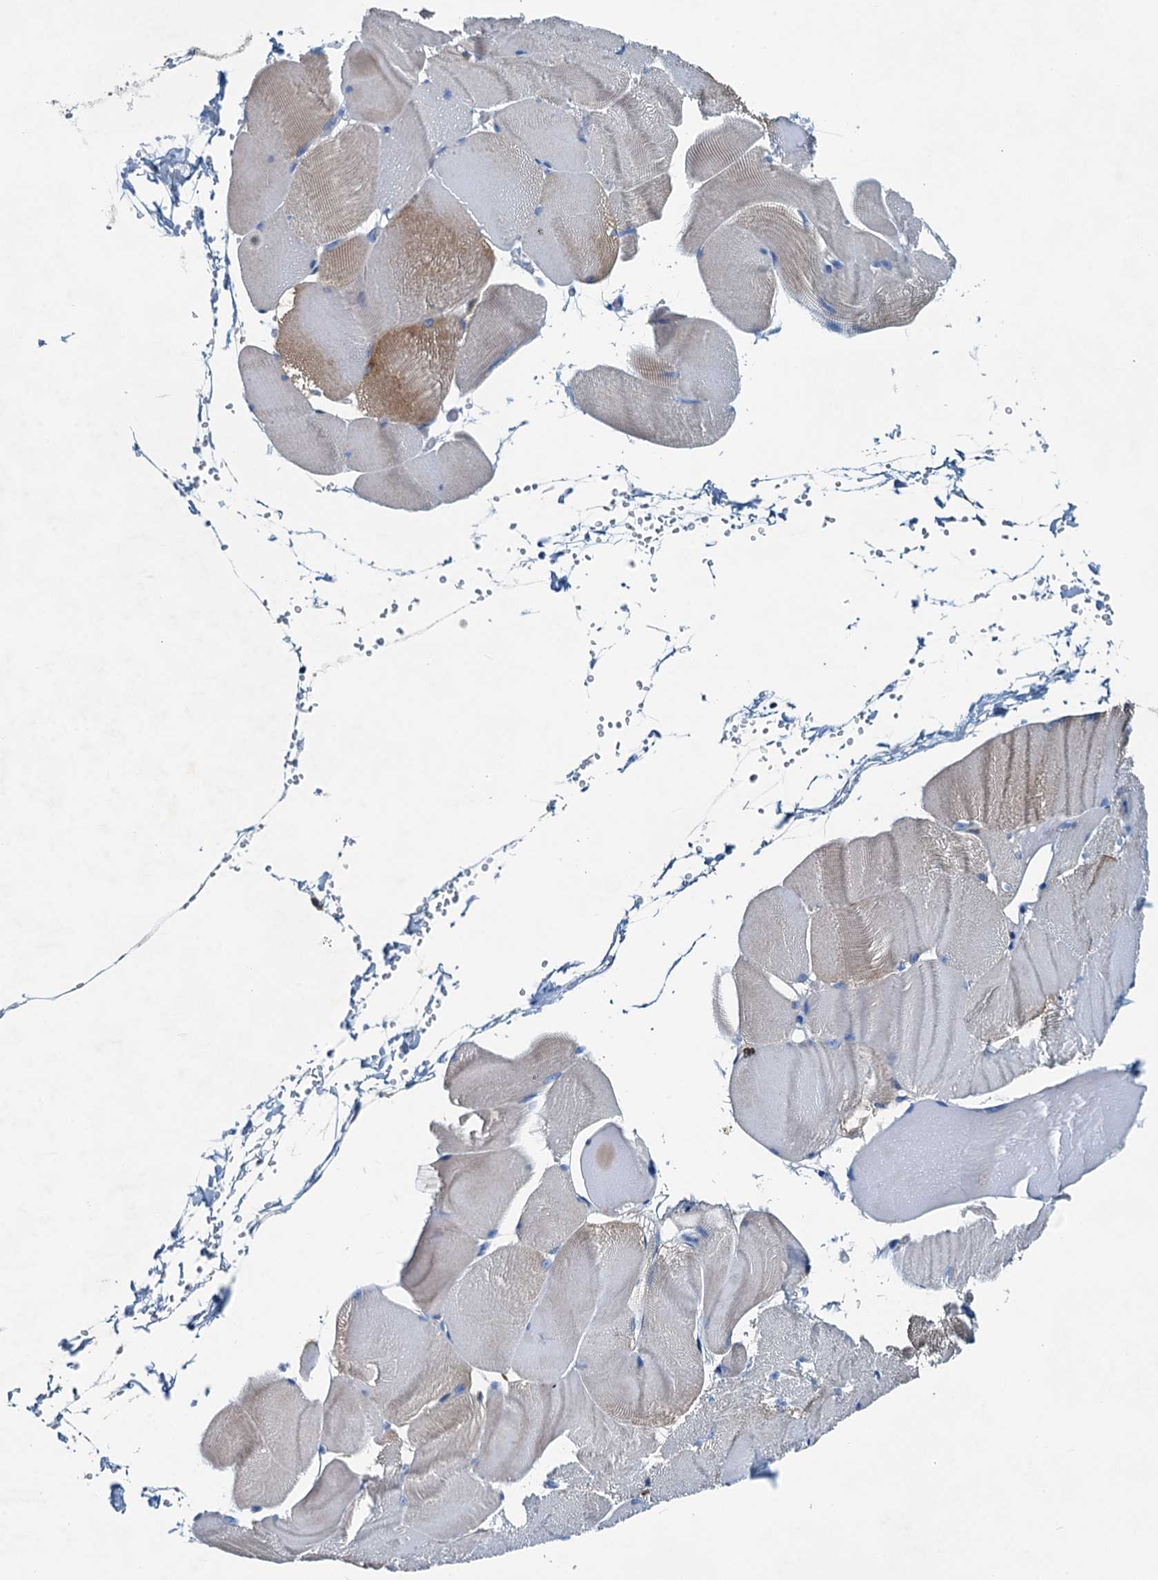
{"staining": {"intensity": "weak", "quantity": "<25%", "location": "cytoplasmic/membranous"}, "tissue": "skeletal muscle", "cell_type": "Myocytes", "image_type": "normal", "snomed": [{"axis": "morphology", "description": "Normal tissue, NOS"}, {"axis": "morphology", "description": "Basal cell carcinoma"}, {"axis": "topography", "description": "Skeletal muscle"}], "caption": "This is a image of immunohistochemistry (IHC) staining of unremarkable skeletal muscle, which shows no positivity in myocytes.", "gene": "RAB3IL1", "patient": {"sex": "female", "age": 64}}